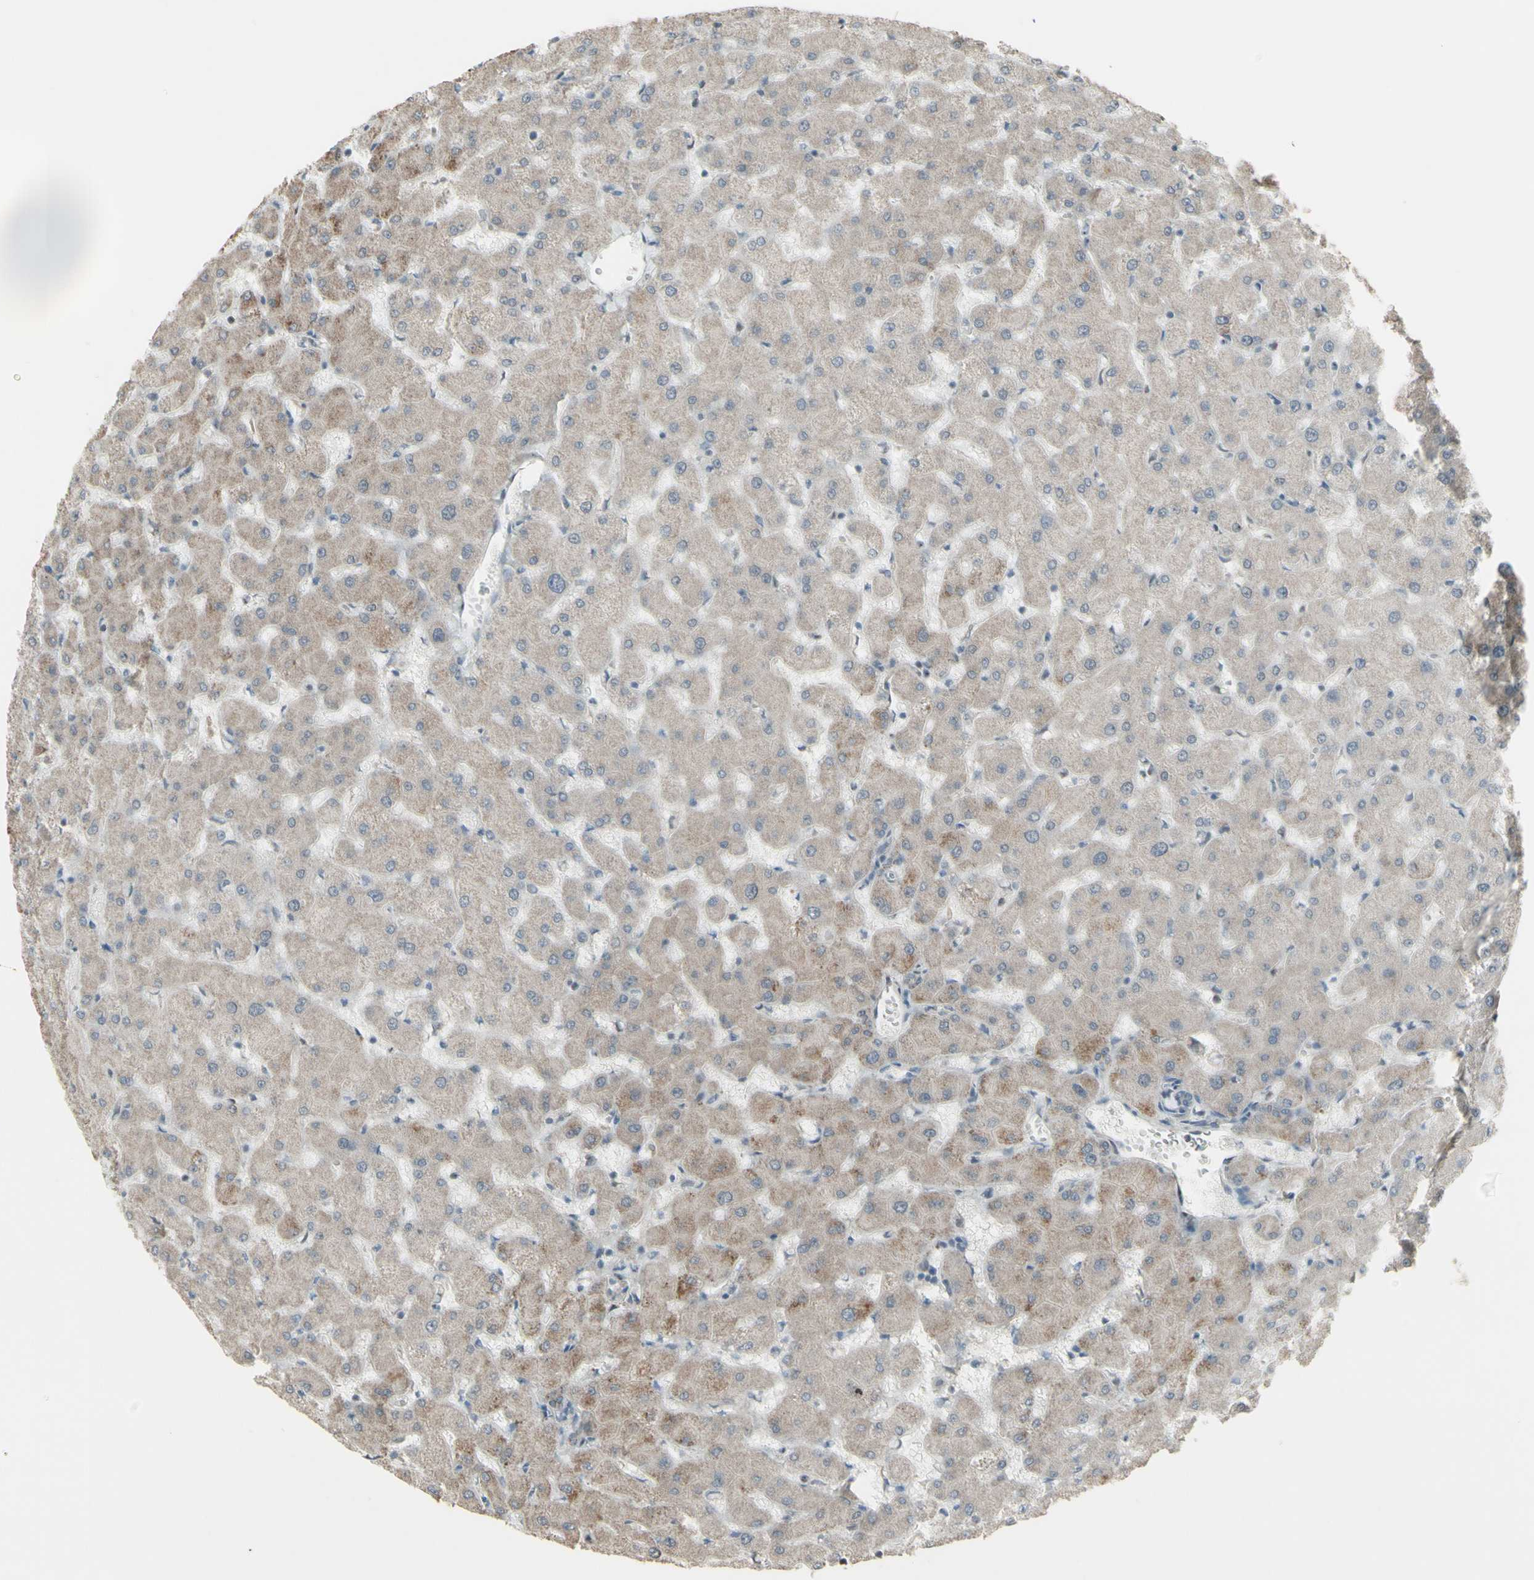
{"staining": {"intensity": "moderate", "quantity": ">75%", "location": "cytoplasmic/membranous"}, "tissue": "liver", "cell_type": "Cholangiocytes", "image_type": "normal", "snomed": [{"axis": "morphology", "description": "Normal tissue, NOS"}, {"axis": "topography", "description": "Liver"}], "caption": "The histopathology image shows immunohistochemical staining of unremarkable liver. There is moderate cytoplasmic/membranous positivity is present in approximately >75% of cholangiocytes. Using DAB (brown) and hematoxylin (blue) stains, captured at high magnification using brightfield microscopy.", "gene": "ENSG00000285526", "patient": {"sex": "female", "age": 63}}